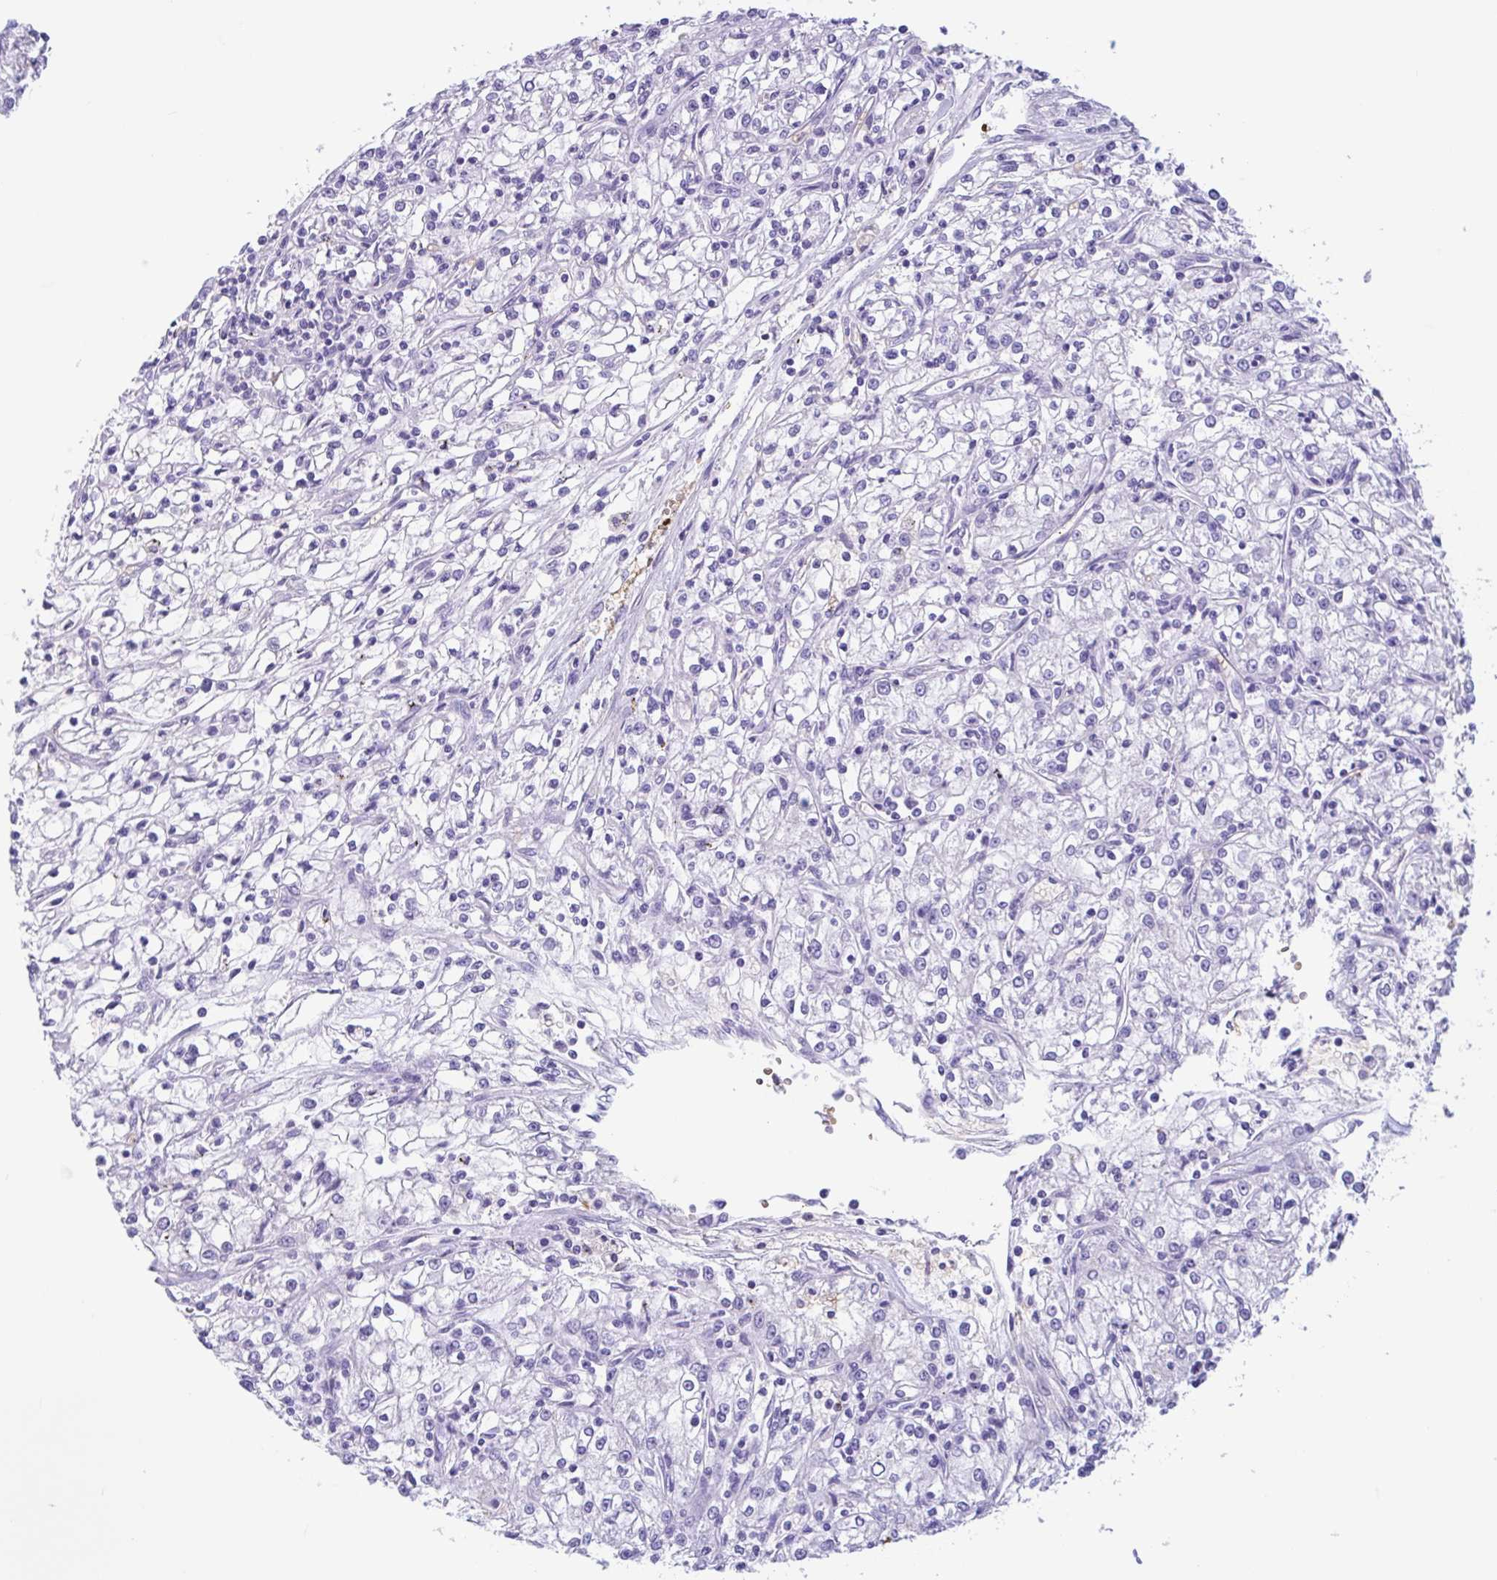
{"staining": {"intensity": "negative", "quantity": "none", "location": "none"}, "tissue": "renal cancer", "cell_type": "Tumor cells", "image_type": "cancer", "snomed": [{"axis": "morphology", "description": "Adenocarcinoma, NOS"}, {"axis": "topography", "description": "Kidney"}], "caption": "Protein analysis of renal cancer (adenocarcinoma) exhibits no significant staining in tumor cells.", "gene": "TMEM79", "patient": {"sex": "female", "age": 59}}